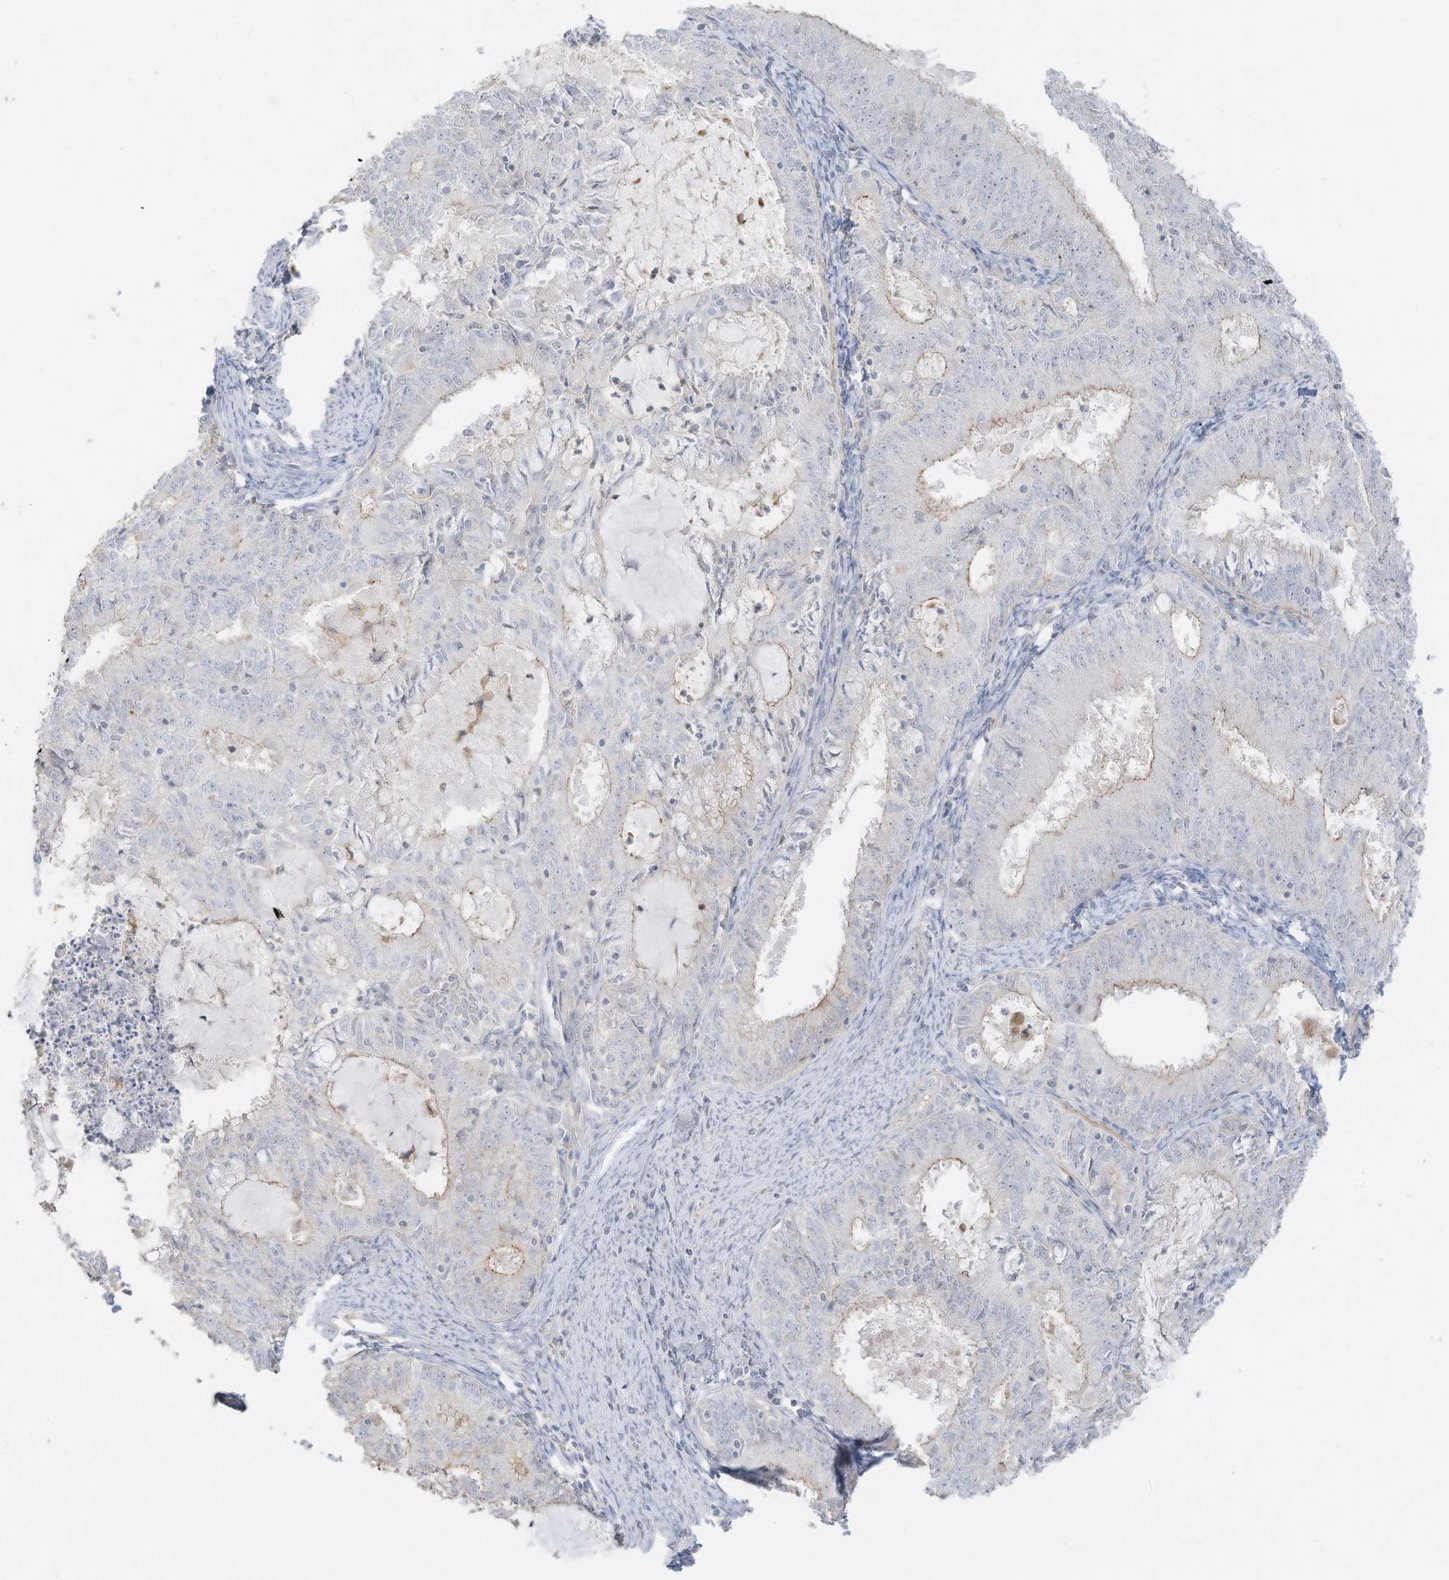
{"staining": {"intensity": "weak", "quantity": "<25%", "location": "cytoplasmic/membranous"}, "tissue": "endometrial cancer", "cell_type": "Tumor cells", "image_type": "cancer", "snomed": [{"axis": "morphology", "description": "Adenocarcinoma, NOS"}, {"axis": "topography", "description": "Endometrium"}], "caption": "IHC micrograph of neoplastic tissue: human endometrial cancer (adenocarcinoma) stained with DAB (3,3'-diaminobenzidine) demonstrates no significant protein expression in tumor cells. (Immunohistochemistry (ihc), brightfield microscopy, high magnification).", "gene": "ZBTB41", "patient": {"sex": "female", "age": 57}}